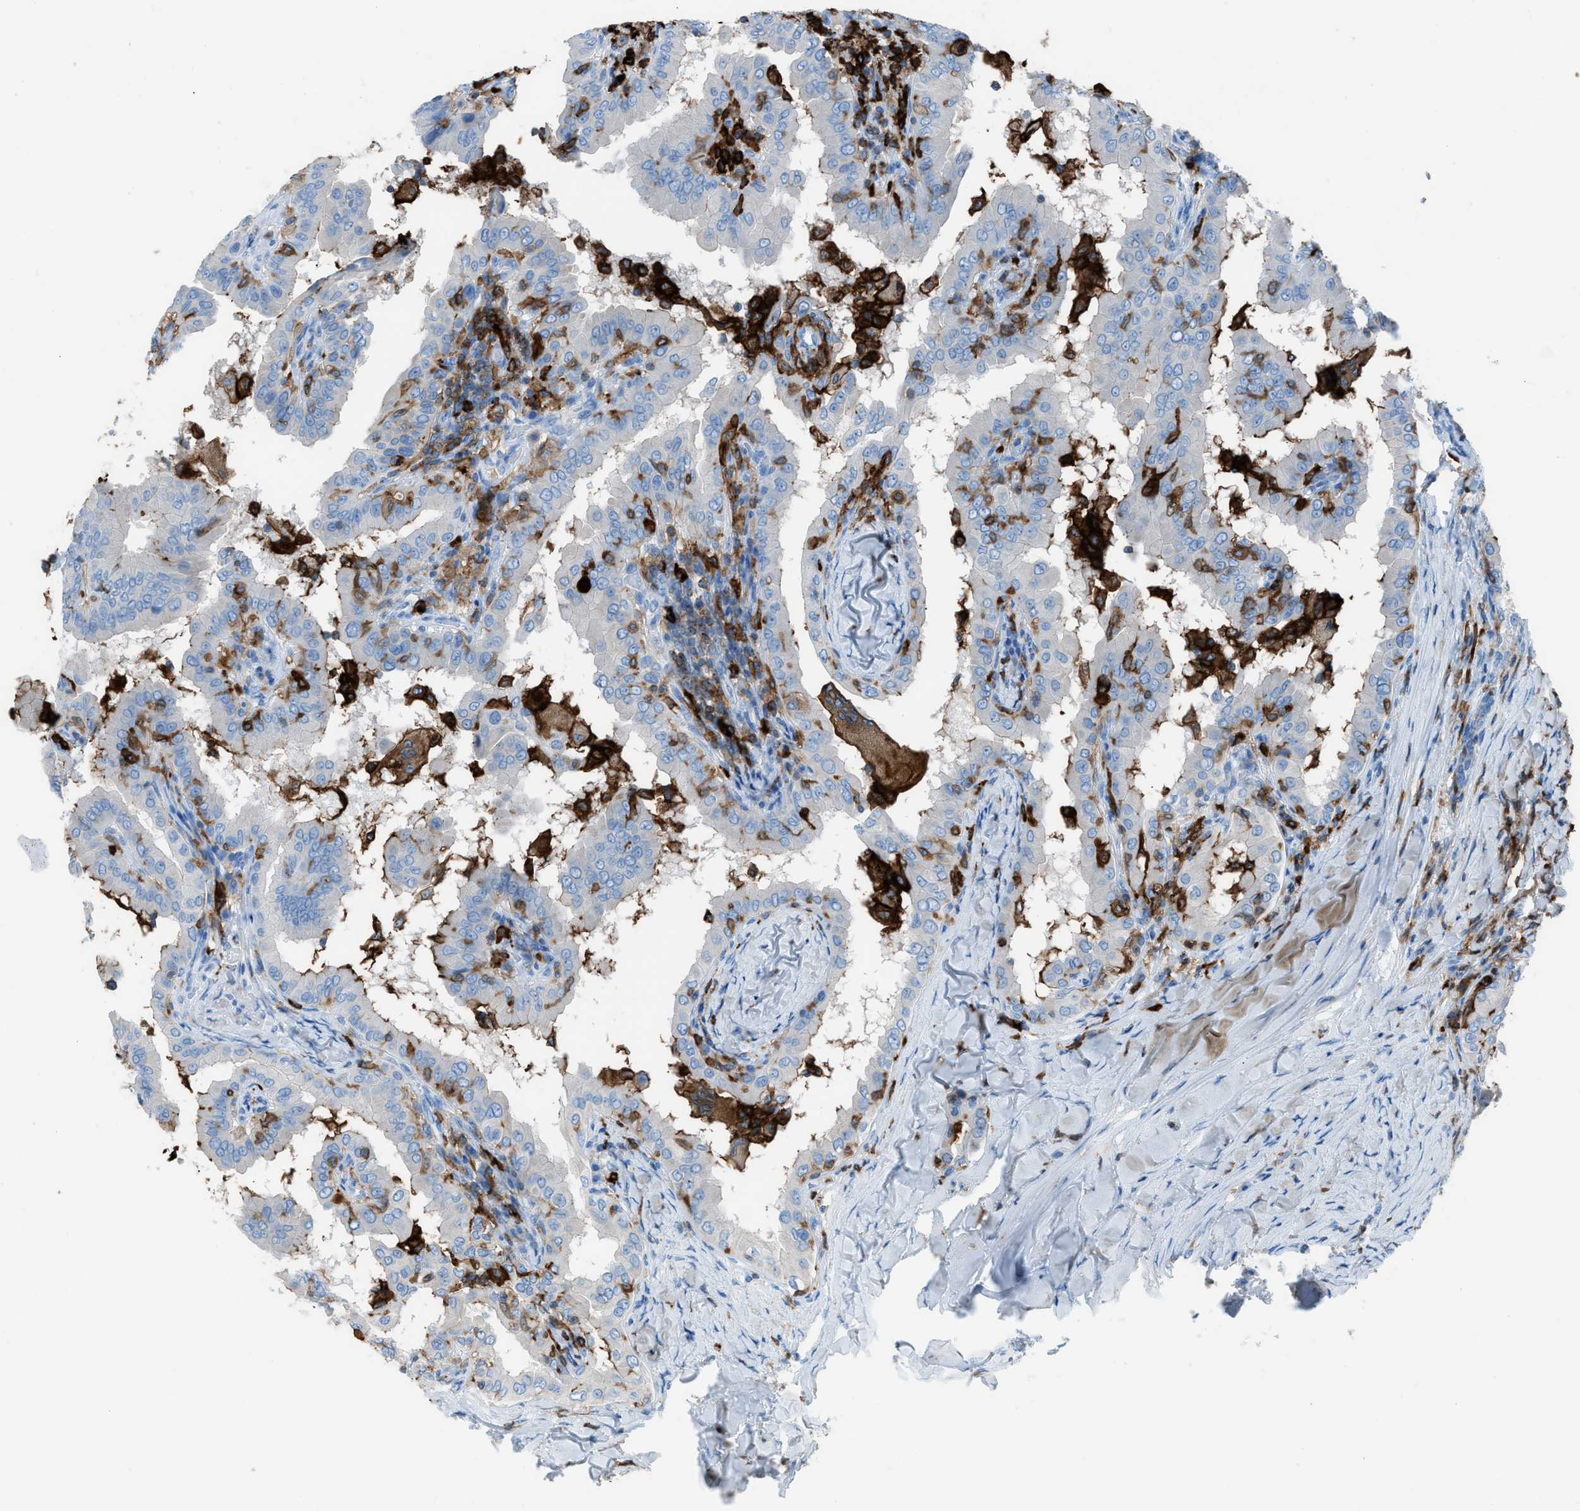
{"staining": {"intensity": "negative", "quantity": "none", "location": "none"}, "tissue": "thyroid cancer", "cell_type": "Tumor cells", "image_type": "cancer", "snomed": [{"axis": "morphology", "description": "Papillary adenocarcinoma, NOS"}, {"axis": "topography", "description": "Thyroid gland"}], "caption": "This is an IHC image of human thyroid cancer. There is no positivity in tumor cells.", "gene": "ITGB2", "patient": {"sex": "male", "age": 33}}